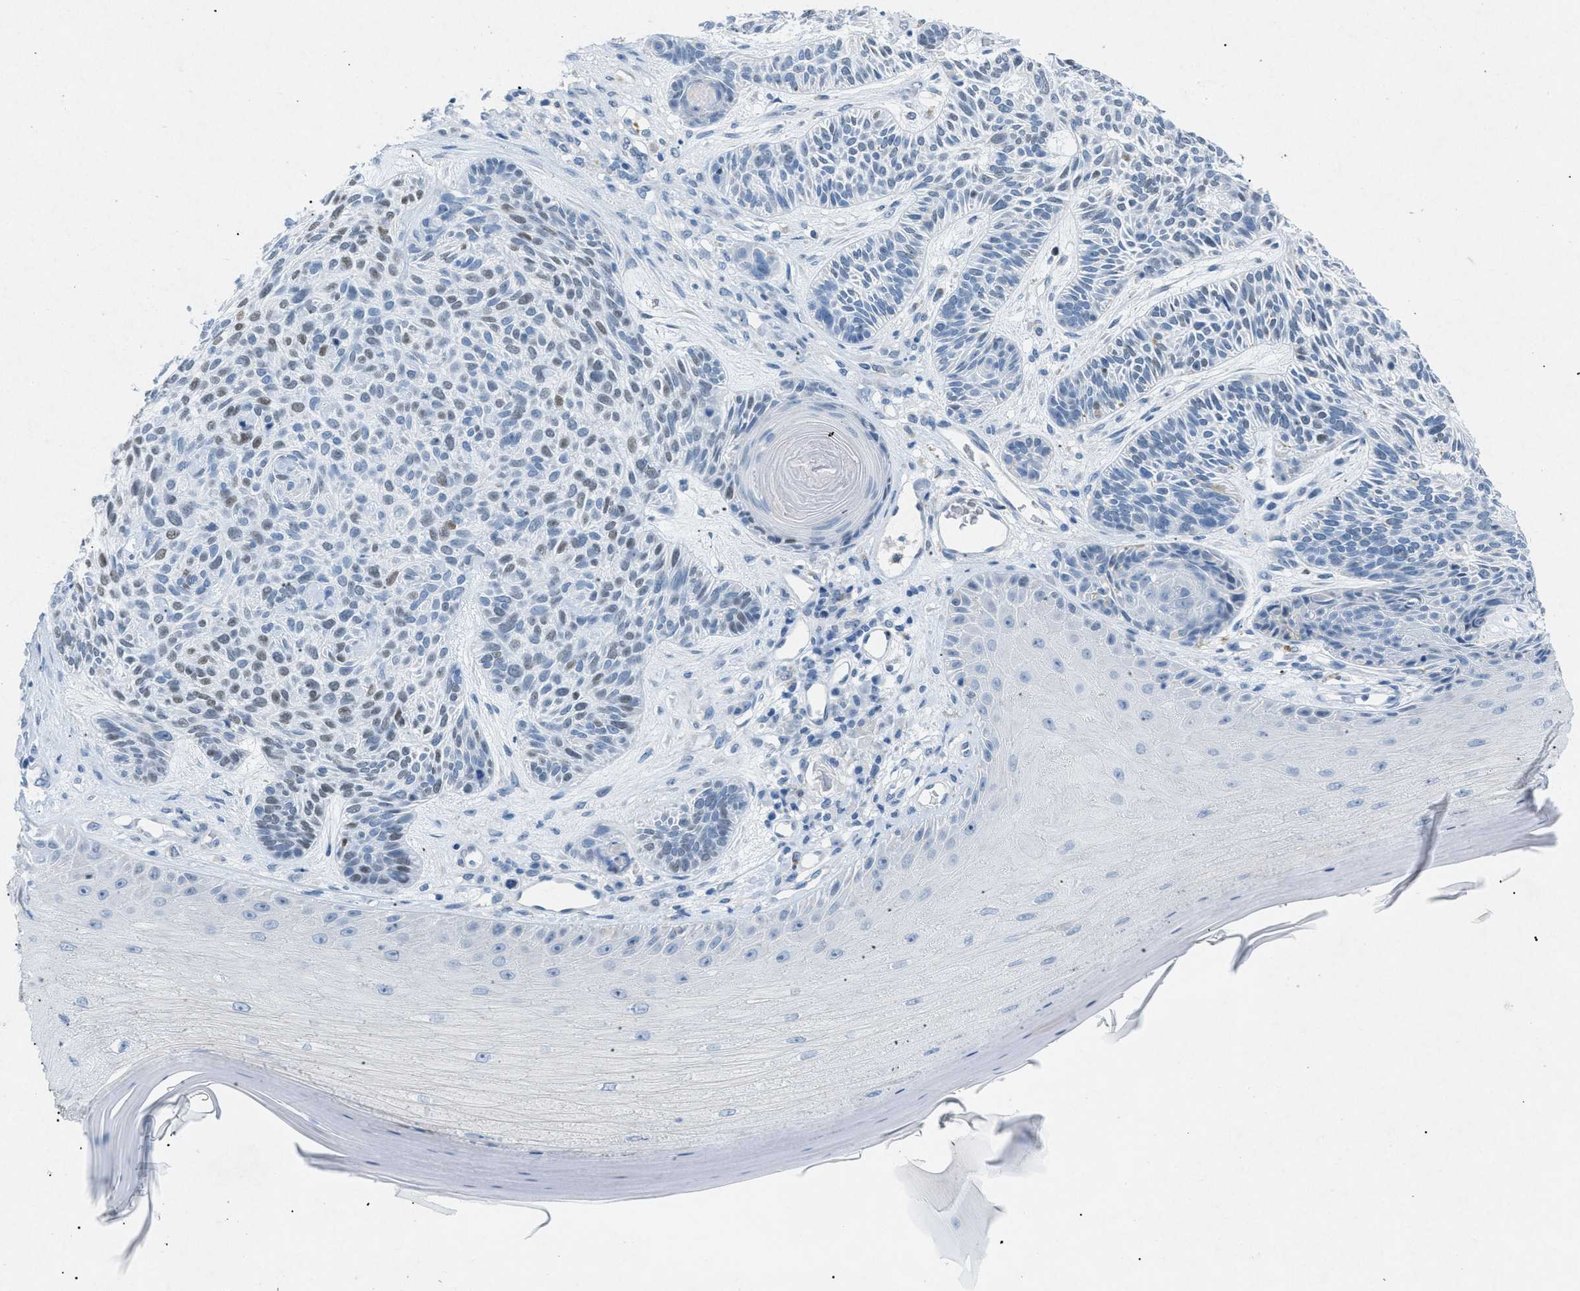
{"staining": {"intensity": "weak", "quantity": "<25%", "location": "nuclear"}, "tissue": "skin cancer", "cell_type": "Tumor cells", "image_type": "cancer", "snomed": [{"axis": "morphology", "description": "Basal cell carcinoma"}, {"axis": "topography", "description": "Skin"}], "caption": "Immunohistochemistry of human basal cell carcinoma (skin) demonstrates no expression in tumor cells.", "gene": "TASOR", "patient": {"sex": "male", "age": 55}}